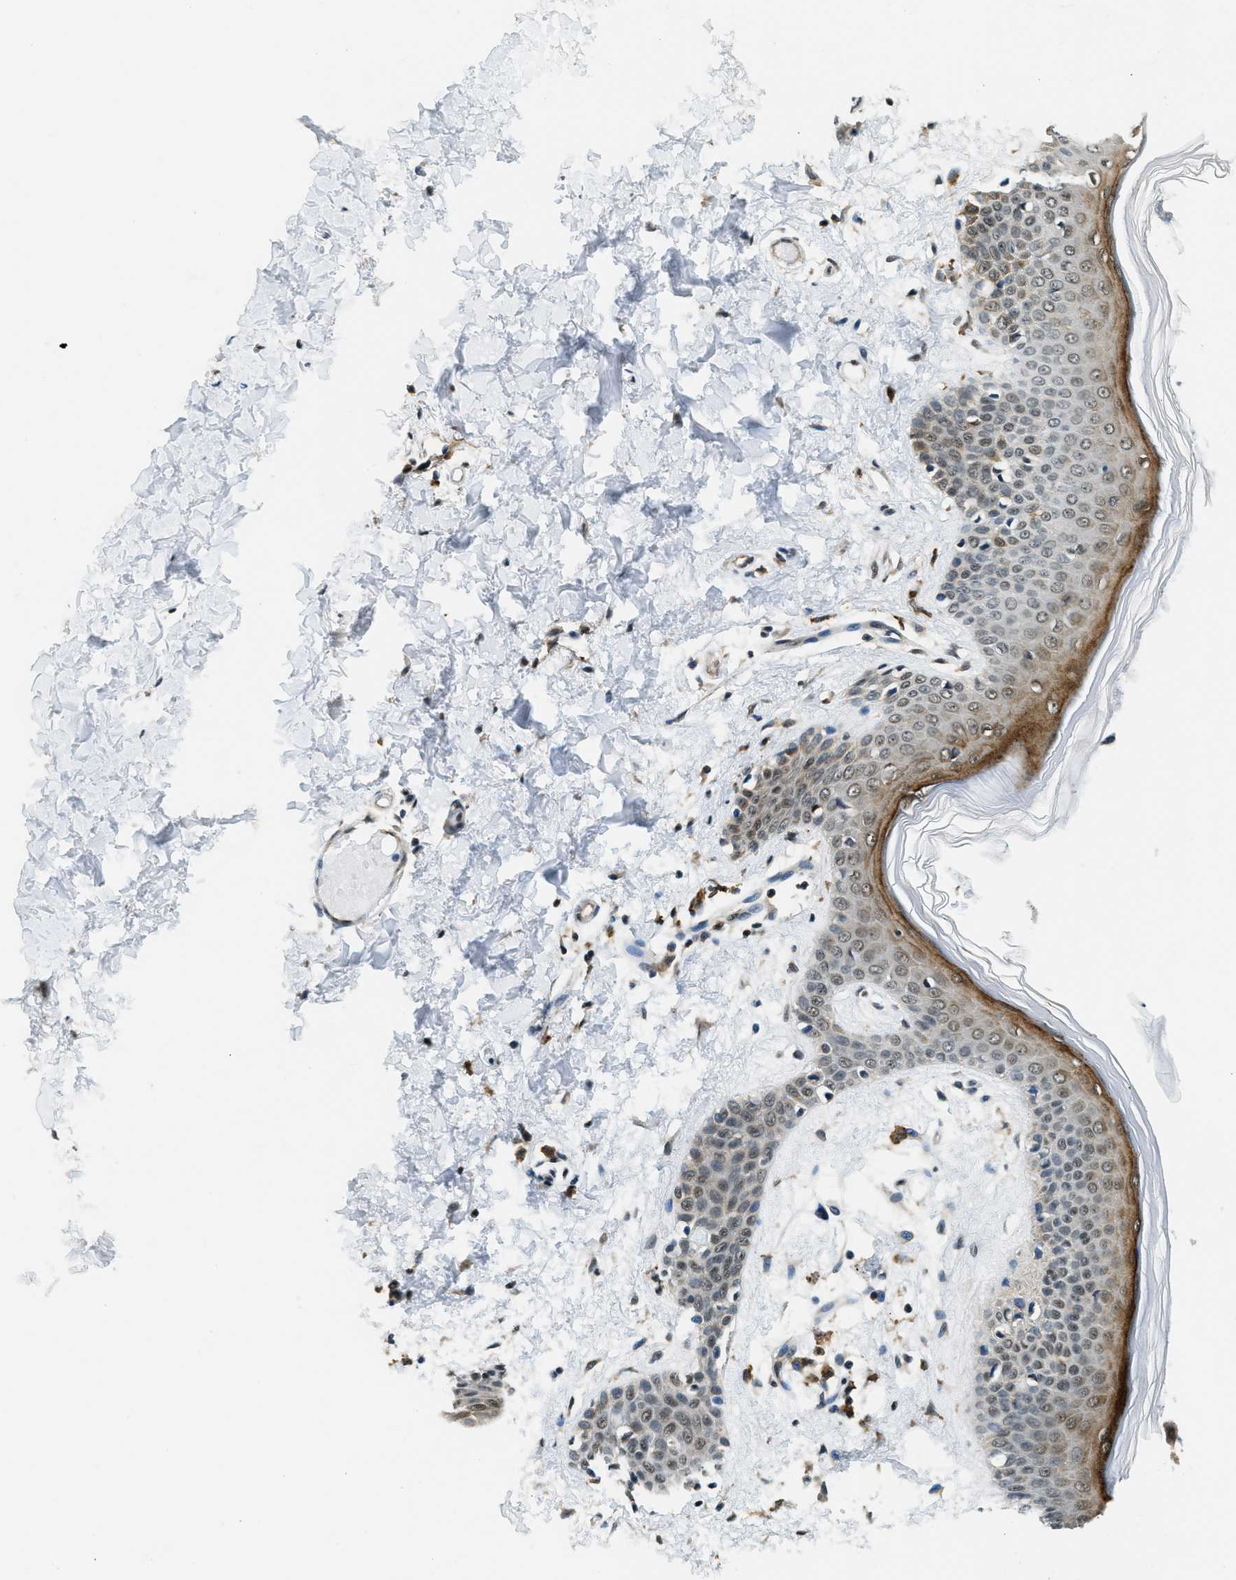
{"staining": {"intensity": "negative", "quantity": "none", "location": "none"}, "tissue": "skin", "cell_type": "Fibroblasts", "image_type": "normal", "snomed": [{"axis": "morphology", "description": "Normal tissue, NOS"}, {"axis": "topography", "description": "Skin"}], "caption": "Image shows no protein expression in fibroblasts of unremarkable skin. The staining was performed using DAB to visualize the protein expression in brown, while the nuclei were stained in blue with hematoxylin (Magnification: 20x).", "gene": "RAB11FIP1", "patient": {"sex": "male", "age": 53}}